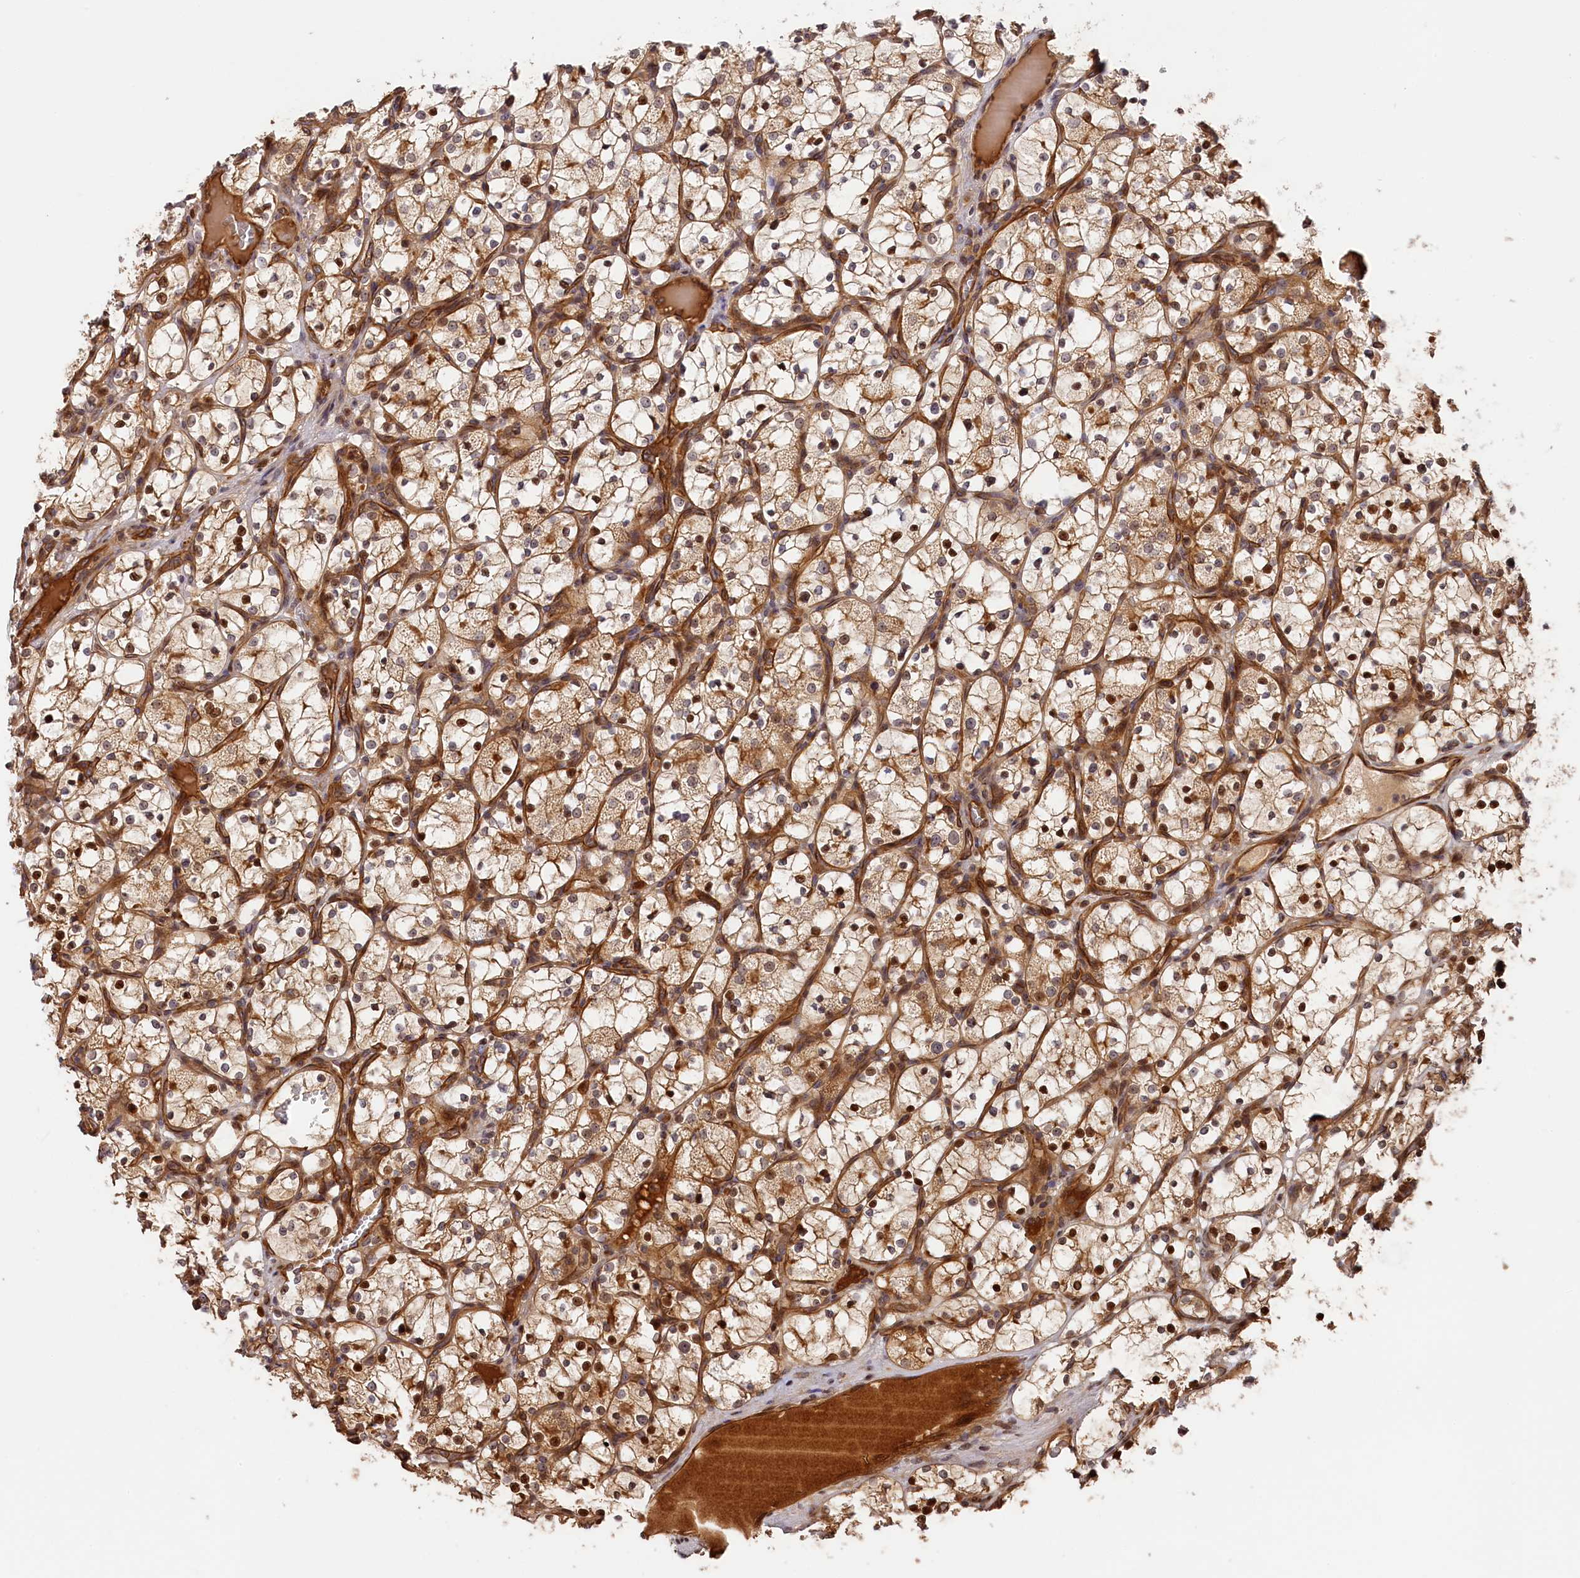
{"staining": {"intensity": "moderate", "quantity": ">75%", "location": "cytoplasmic/membranous,nuclear"}, "tissue": "renal cancer", "cell_type": "Tumor cells", "image_type": "cancer", "snomed": [{"axis": "morphology", "description": "Adenocarcinoma, NOS"}, {"axis": "topography", "description": "Kidney"}], "caption": "Immunohistochemical staining of renal cancer shows medium levels of moderate cytoplasmic/membranous and nuclear protein positivity in approximately >75% of tumor cells. (Stains: DAB (3,3'-diaminobenzidine) in brown, nuclei in blue, Microscopy: brightfield microscopy at high magnification).", "gene": "CEP44", "patient": {"sex": "female", "age": 69}}